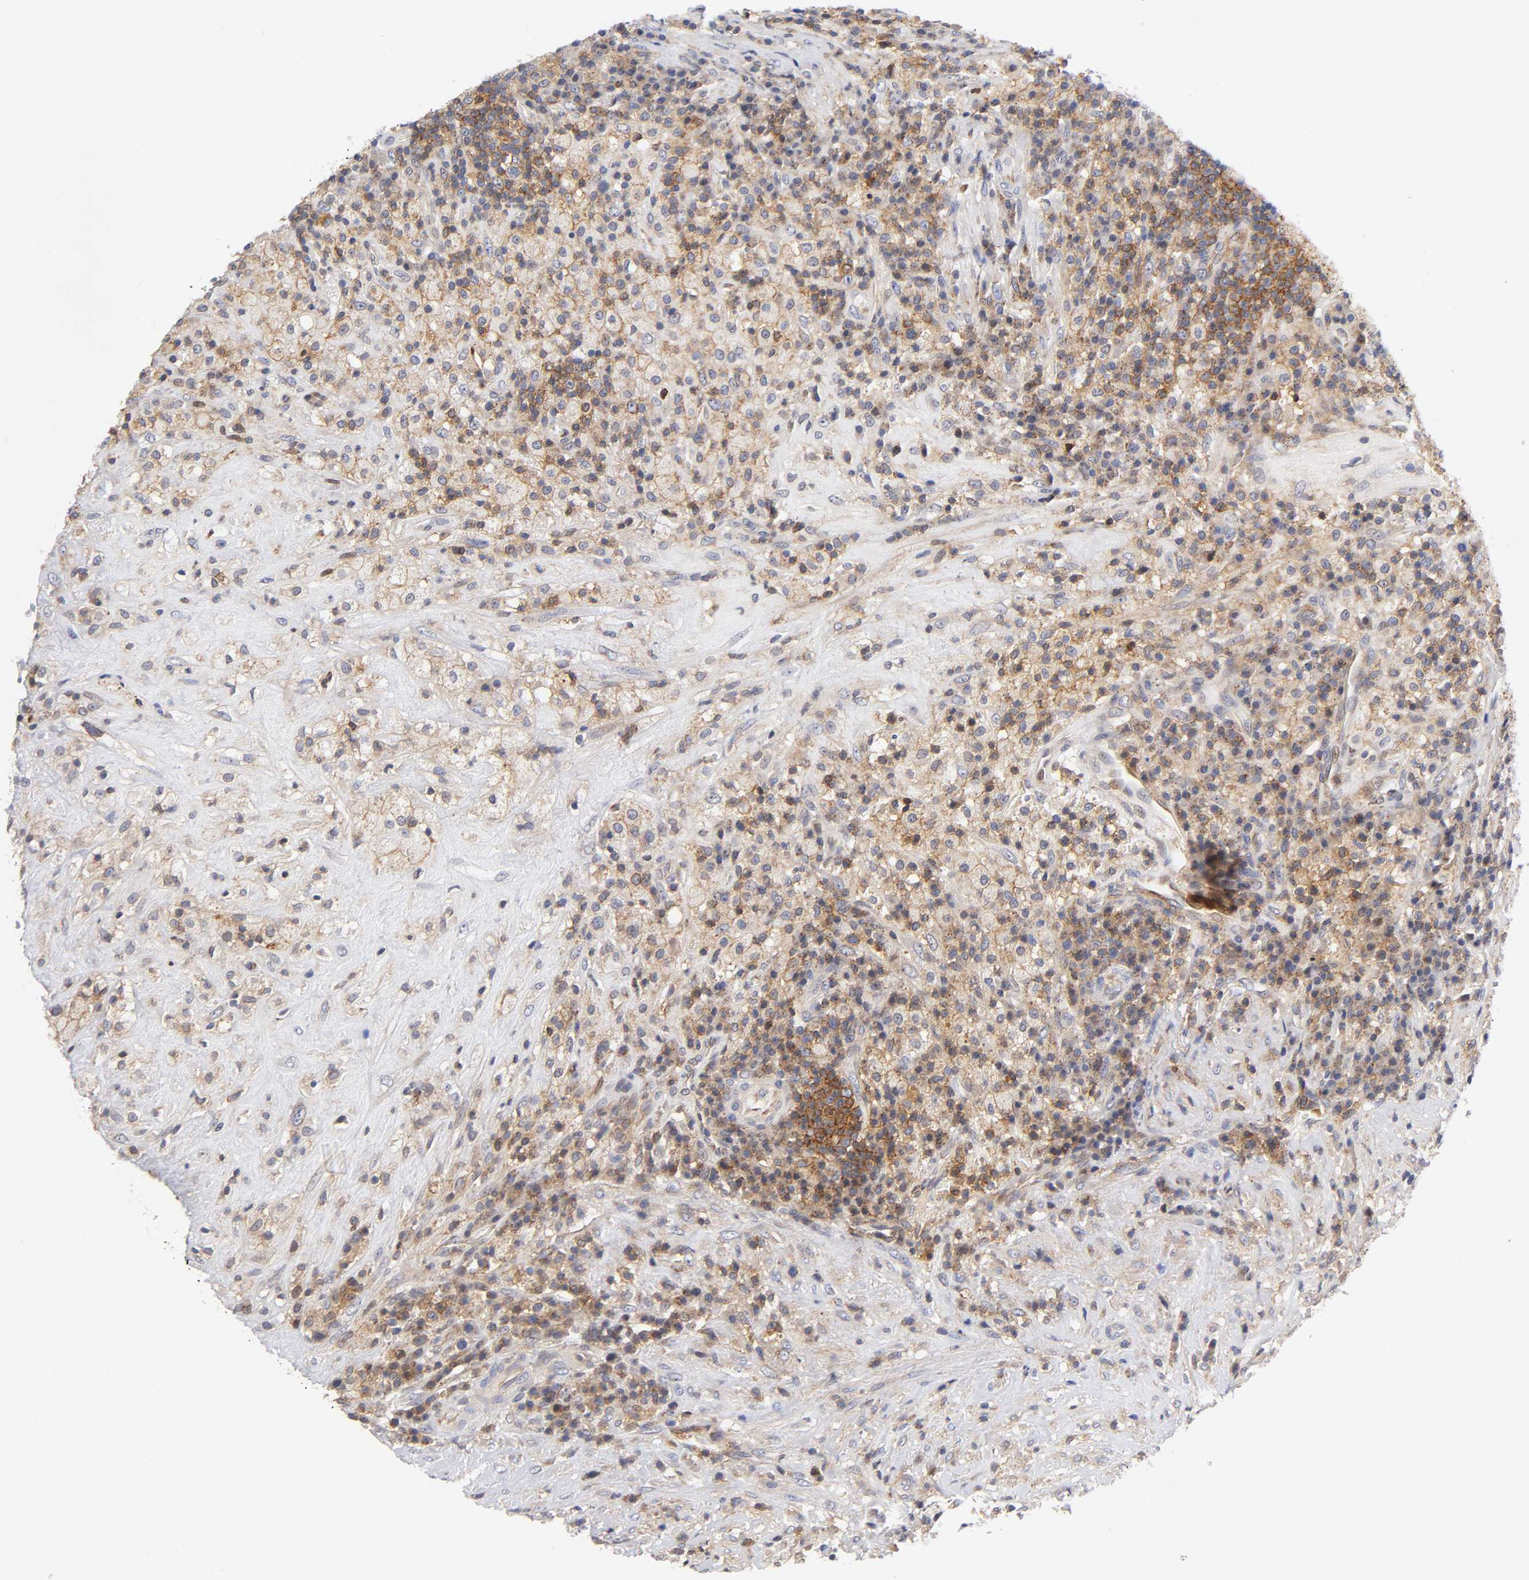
{"staining": {"intensity": "moderate", "quantity": "25%-75%", "location": "cytoplasmic/membranous"}, "tissue": "testis cancer", "cell_type": "Tumor cells", "image_type": "cancer", "snomed": [{"axis": "morphology", "description": "Necrosis, NOS"}, {"axis": "morphology", "description": "Carcinoma, Embryonal, NOS"}, {"axis": "topography", "description": "Testis"}], "caption": "Immunohistochemistry photomicrograph of neoplastic tissue: testis cancer (embryonal carcinoma) stained using immunohistochemistry (IHC) displays medium levels of moderate protein expression localized specifically in the cytoplasmic/membranous of tumor cells, appearing as a cytoplasmic/membranous brown color.", "gene": "ANXA7", "patient": {"sex": "male", "age": 19}}